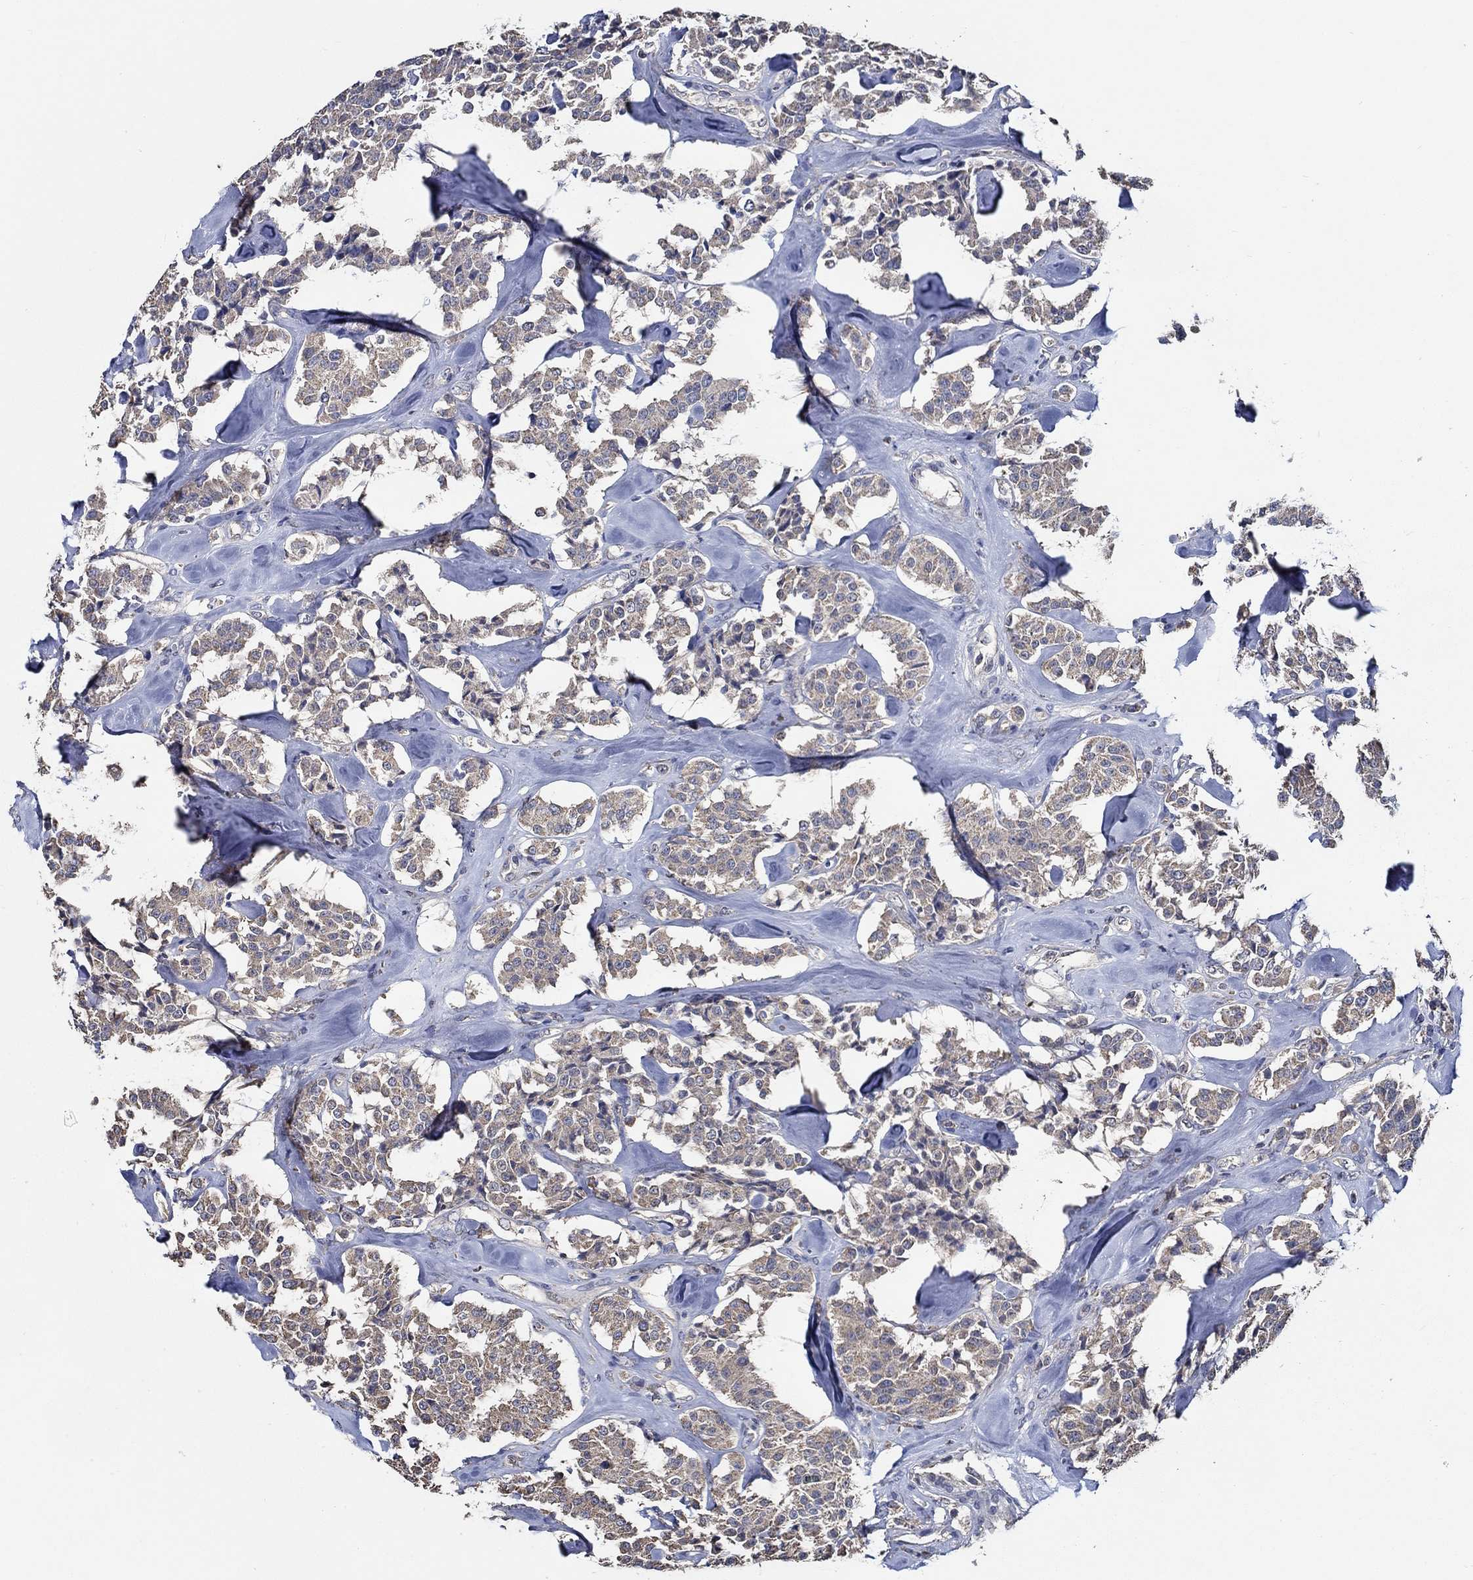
{"staining": {"intensity": "weak", "quantity": ">75%", "location": "cytoplasmic/membranous"}, "tissue": "carcinoid", "cell_type": "Tumor cells", "image_type": "cancer", "snomed": [{"axis": "morphology", "description": "Carcinoid, malignant, NOS"}, {"axis": "topography", "description": "Pancreas"}], "caption": "Protein expression analysis of human carcinoid (malignant) reveals weak cytoplasmic/membranous staining in approximately >75% of tumor cells. The protein is stained brown, and the nuclei are stained in blue (DAB (3,3'-diaminobenzidine) IHC with brightfield microscopy, high magnification).", "gene": "WDR53", "patient": {"sex": "male", "age": 41}}